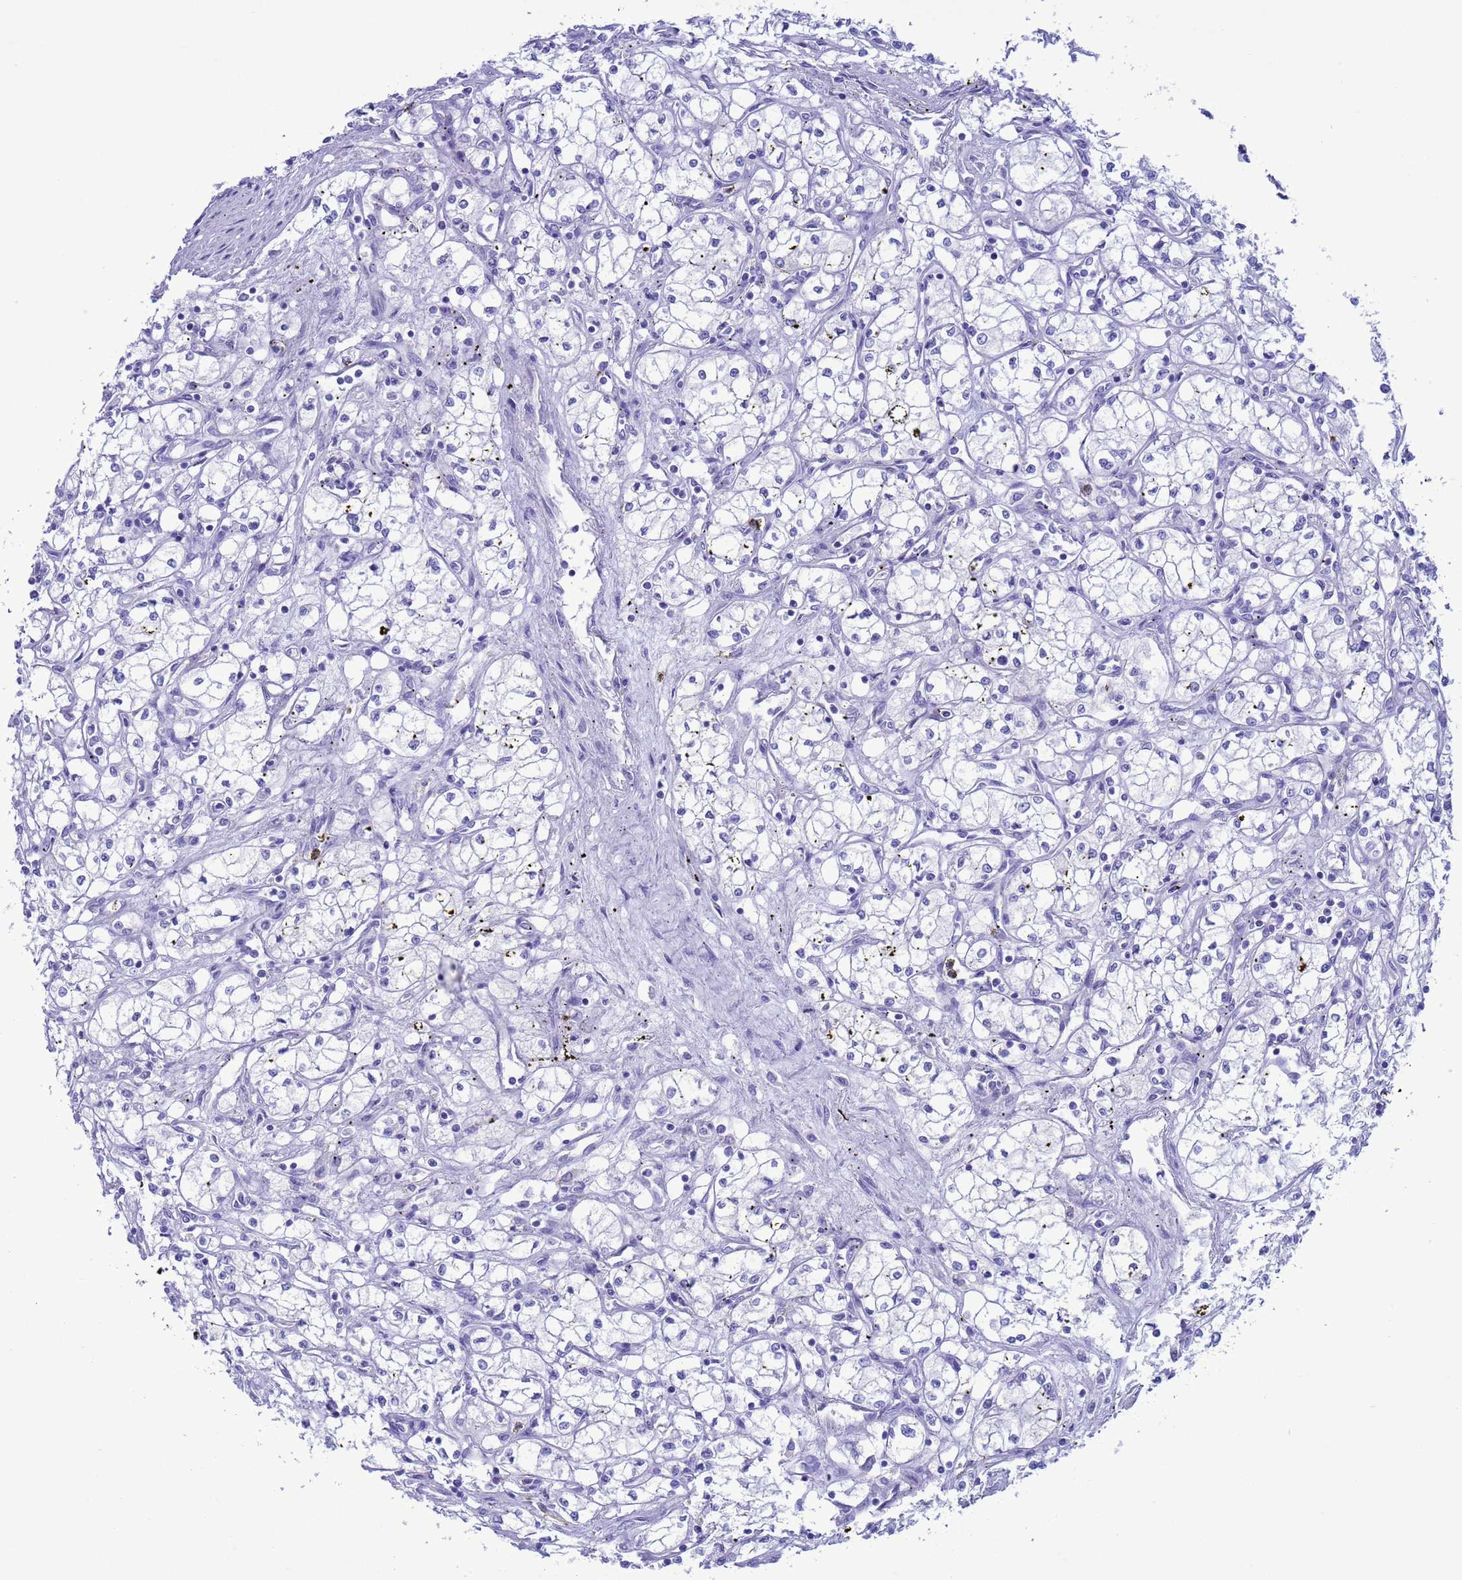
{"staining": {"intensity": "negative", "quantity": "none", "location": "none"}, "tissue": "renal cancer", "cell_type": "Tumor cells", "image_type": "cancer", "snomed": [{"axis": "morphology", "description": "Adenocarcinoma, NOS"}, {"axis": "topography", "description": "Kidney"}], "caption": "Immunohistochemistry image of neoplastic tissue: human adenocarcinoma (renal) stained with DAB displays no significant protein positivity in tumor cells.", "gene": "GSTM1", "patient": {"sex": "male", "age": 59}}